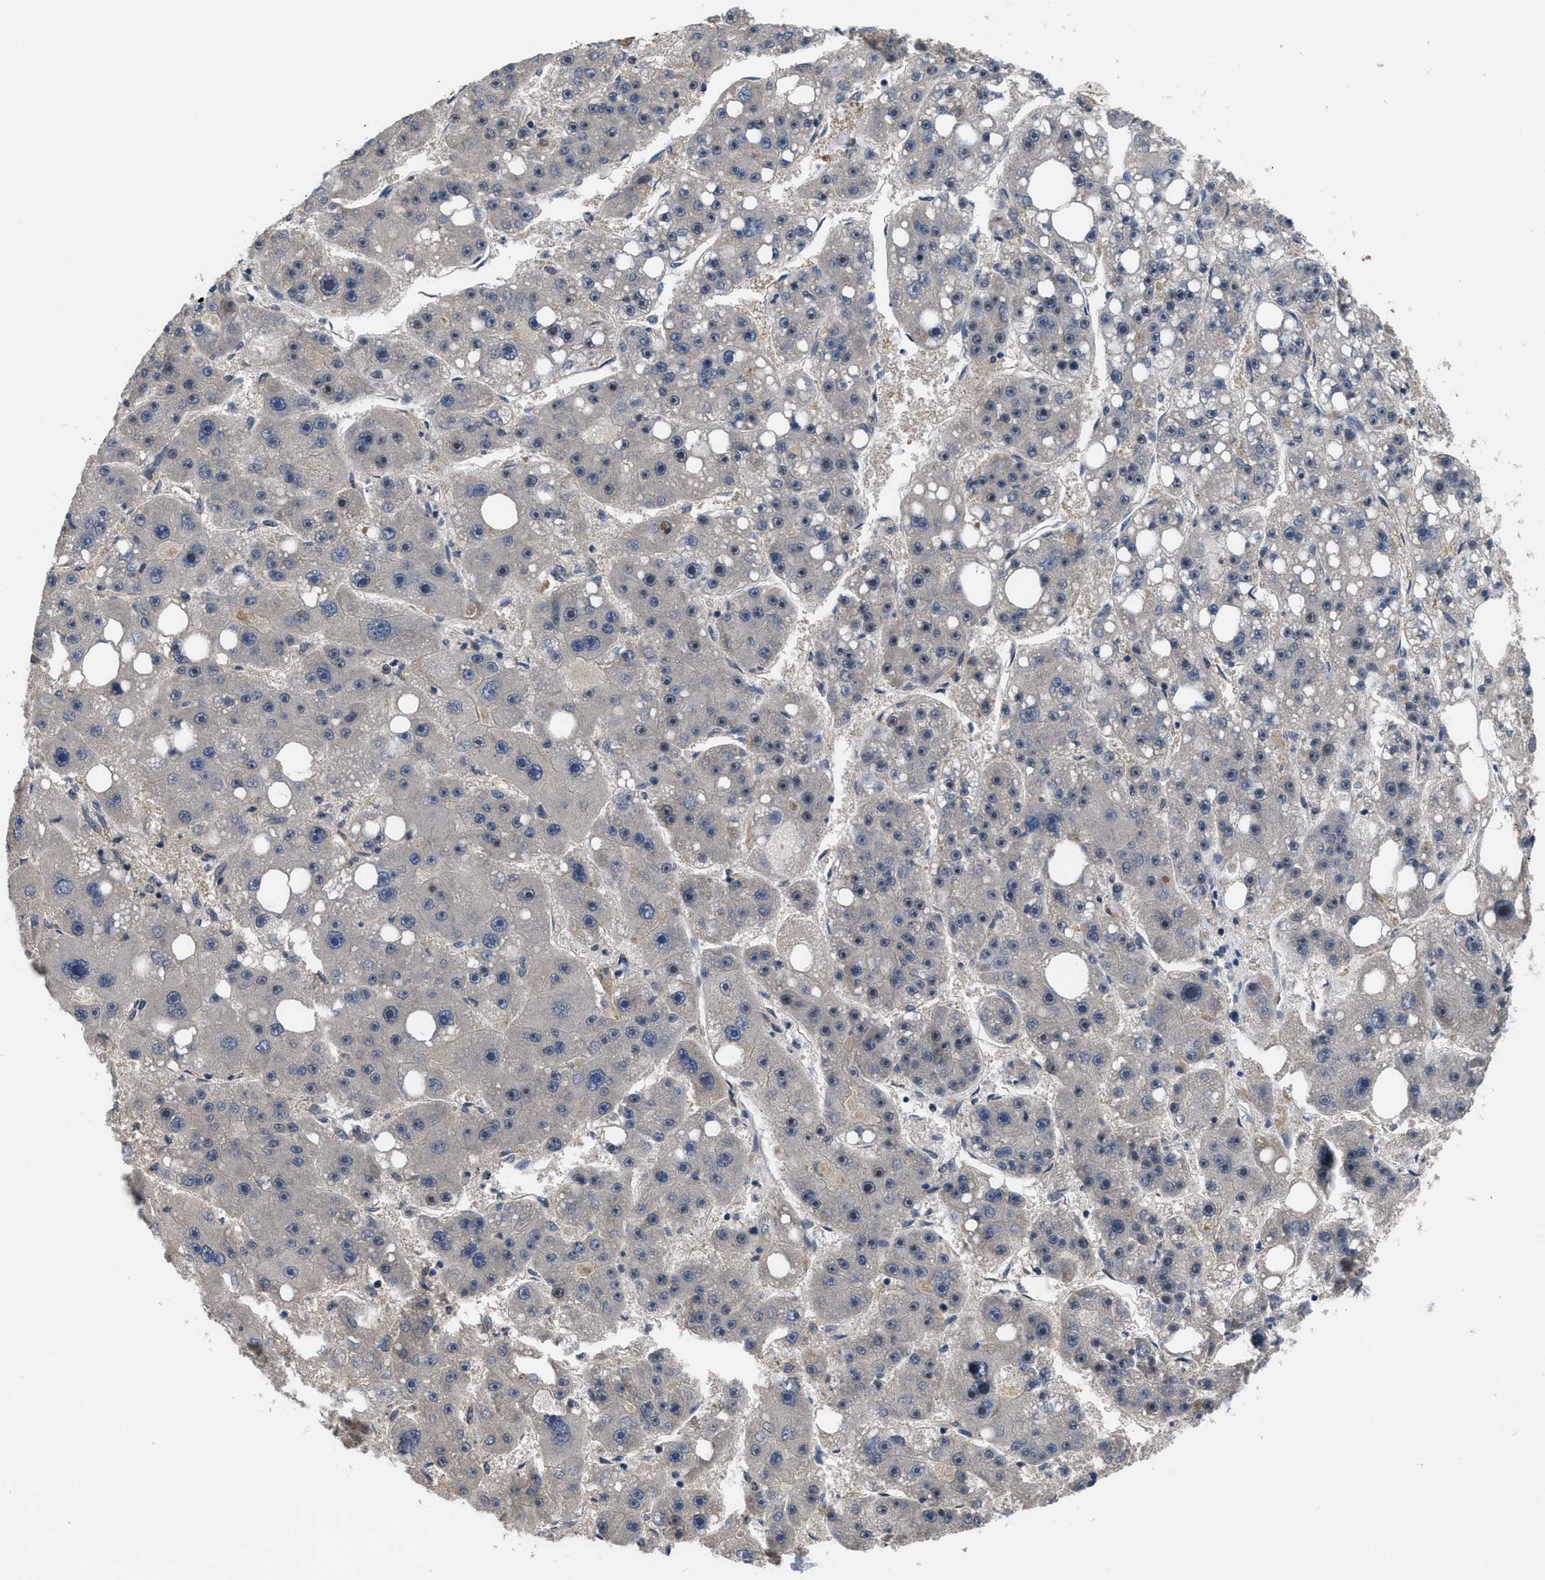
{"staining": {"intensity": "negative", "quantity": "none", "location": "none"}, "tissue": "liver cancer", "cell_type": "Tumor cells", "image_type": "cancer", "snomed": [{"axis": "morphology", "description": "Carcinoma, Hepatocellular, NOS"}, {"axis": "topography", "description": "Liver"}], "caption": "Immunohistochemical staining of liver cancer (hepatocellular carcinoma) reveals no significant positivity in tumor cells.", "gene": "DNAJC14", "patient": {"sex": "female", "age": 61}}